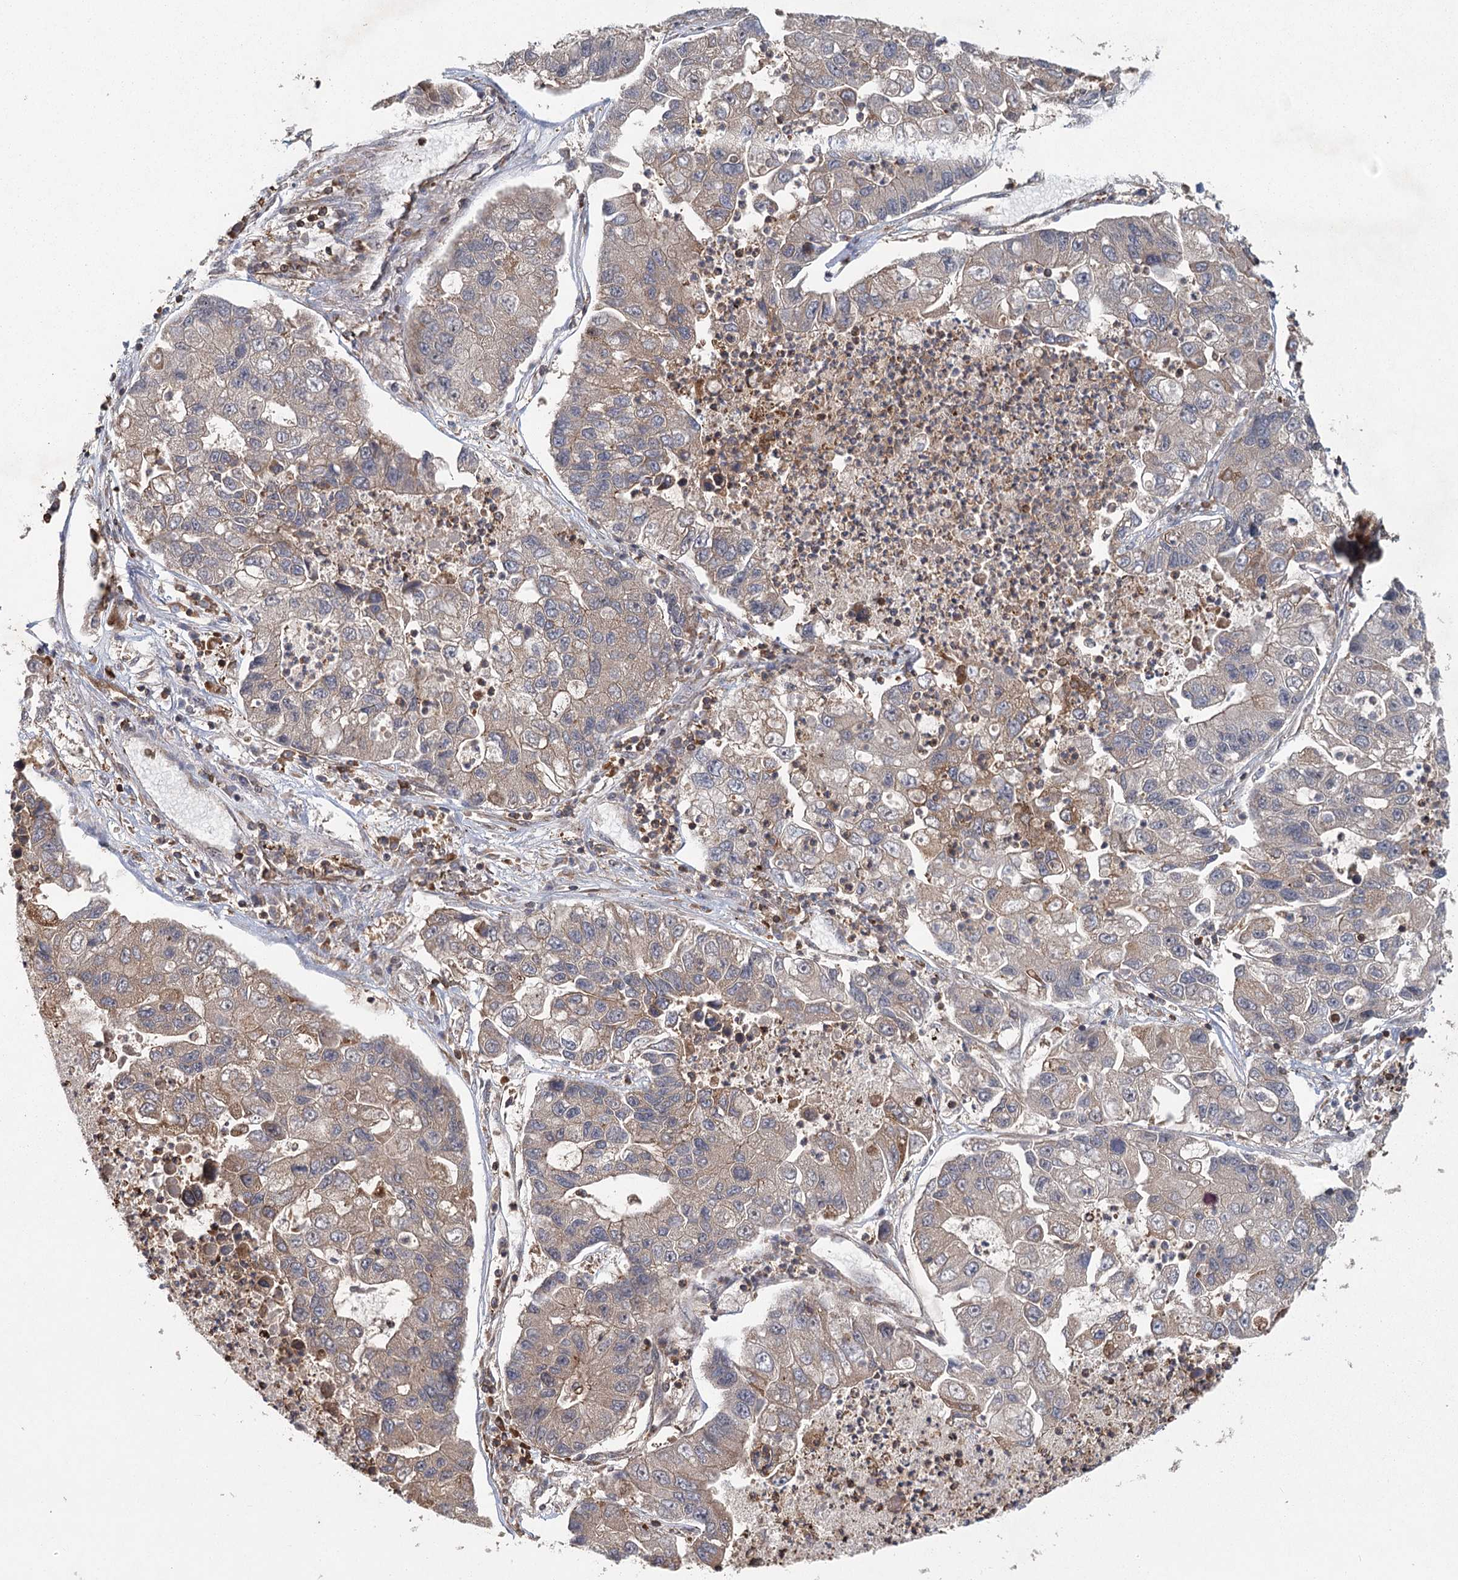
{"staining": {"intensity": "weak", "quantity": "25%-75%", "location": "cytoplasmic/membranous"}, "tissue": "lung cancer", "cell_type": "Tumor cells", "image_type": "cancer", "snomed": [{"axis": "morphology", "description": "Adenocarcinoma, NOS"}, {"axis": "topography", "description": "Lung"}], "caption": "A brown stain highlights weak cytoplasmic/membranous positivity of a protein in lung cancer (adenocarcinoma) tumor cells. The protein is stained brown, and the nuclei are stained in blue (DAB (3,3'-diaminobenzidine) IHC with brightfield microscopy, high magnification).", "gene": "PLEKHA7", "patient": {"sex": "female", "age": 51}}